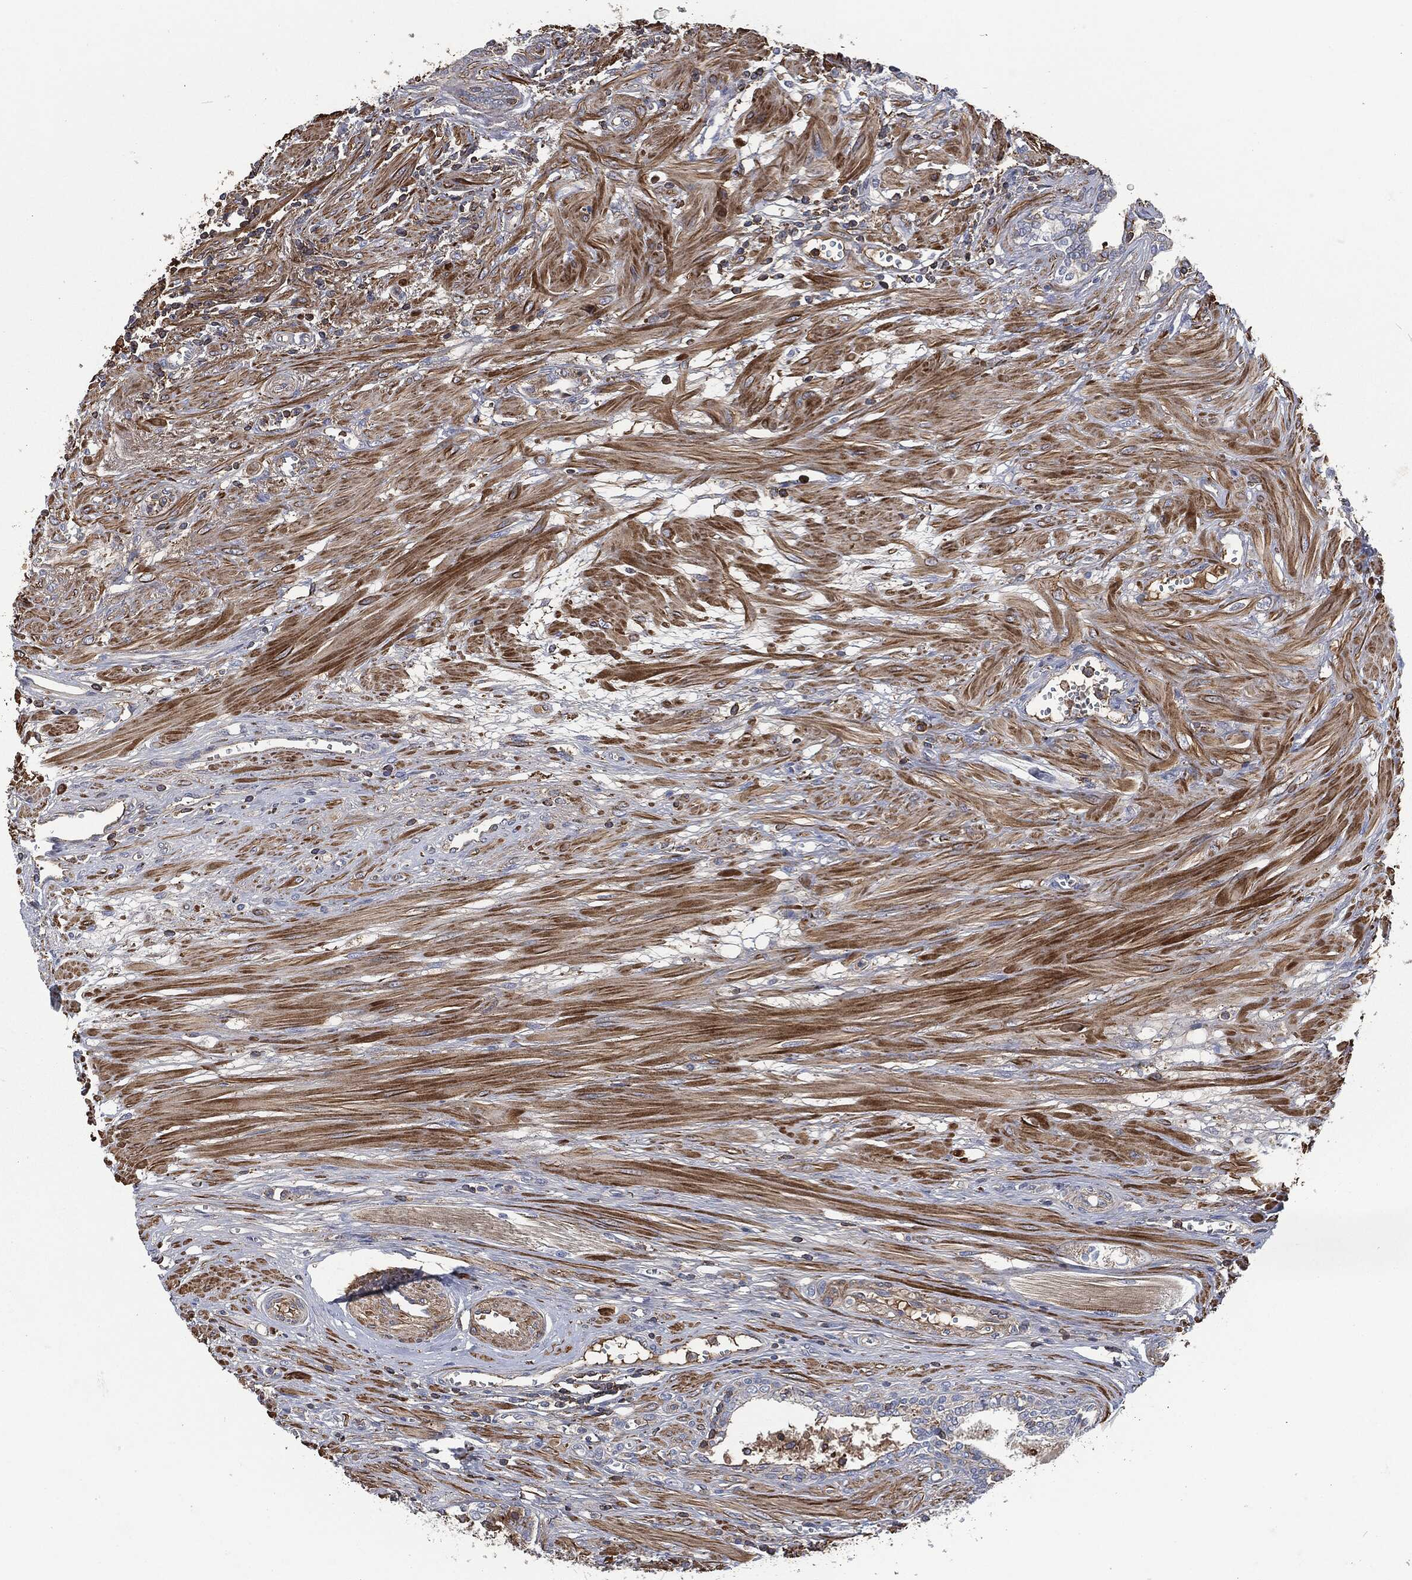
{"staining": {"intensity": "negative", "quantity": "none", "location": "none"}, "tissue": "prostate cancer", "cell_type": "Tumor cells", "image_type": "cancer", "snomed": [{"axis": "morphology", "description": "Adenocarcinoma, NOS"}, {"axis": "topography", "description": "Prostate and seminal vesicle, NOS"}, {"axis": "topography", "description": "Prostate"}], "caption": "Immunohistochemical staining of prostate cancer (adenocarcinoma) reveals no significant staining in tumor cells.", "gene": "LGALS9", "patient": {"sex": "male", "age": 79}}